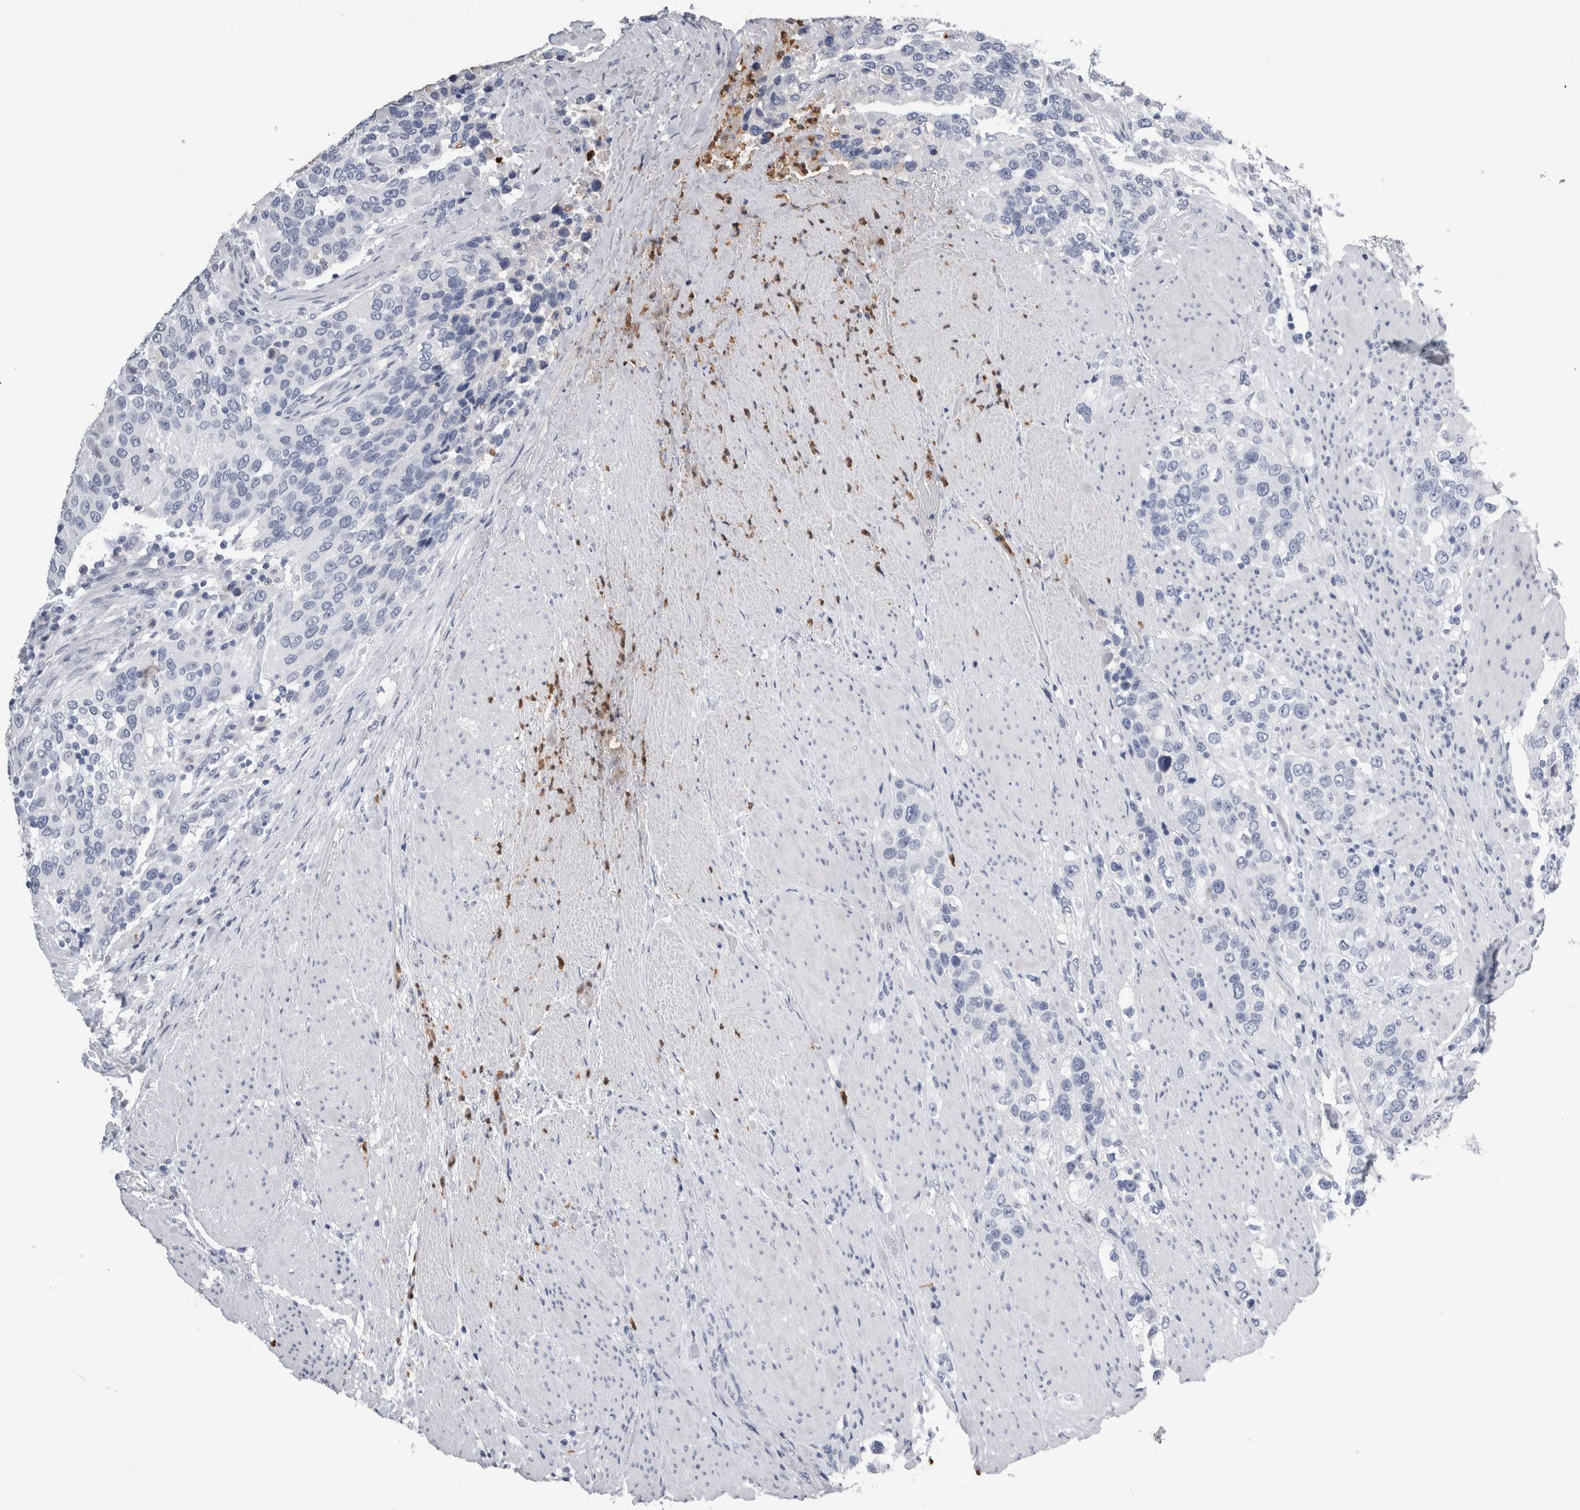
{"staining": {"intensity": "negative", "quantity": "none", "location": "none"}, "tissue": "urothelial cancer", "cell_type": "Tumor cells", "image_type": "cancer", "snomed": [{"axis": "morphology", "description": "Urothelial carcinoma, High grade"}, {"axis": "topography", "description": "Urinary bladder"}], "caption": "Tumor cells are negative for protein expression in human urothelial cancer. (DAB IHC with hematoxylin counter stain).", "gene": "S100A12", "patient": {"sex": "female", "age": 80}}